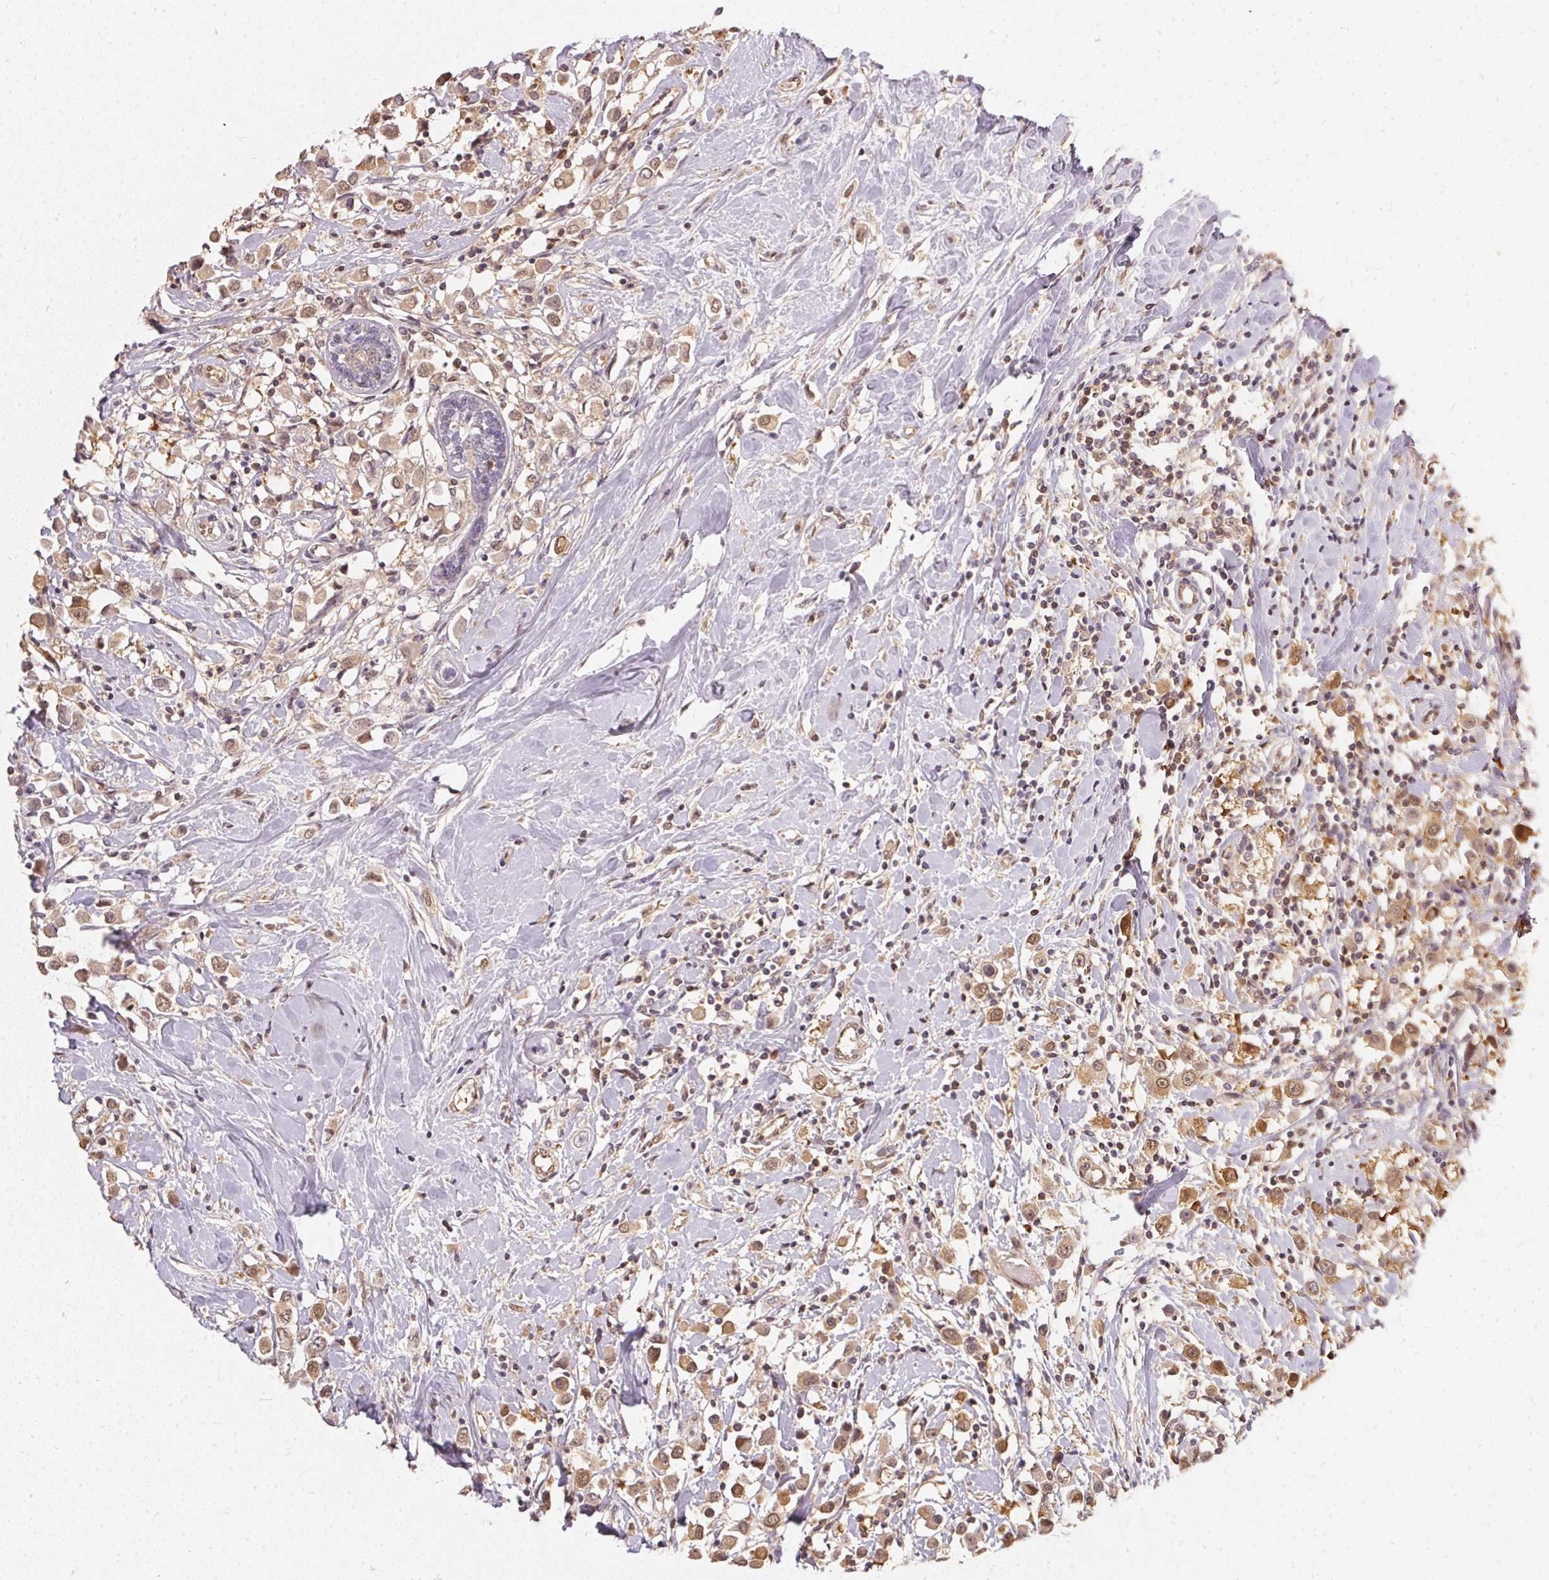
{"staining": {"intensity": "weak", "quantity": ">75%", "location": "cytoplasmic/membranous,nuclear"}, "tissue": "breast cancer", "cell_type": "Tumor cells", "image_type": "cancer", "snomed": [{"axis": "morphology", "description": "Duct carcinoma"}, {"axis": "topography", "description": "Breast"}], "caption": "Tumor cells demonstrate low levels of weak cytoplasmic/membranous and nuclear expression in approximately >75% of cells in breast cancer (infiltrating ductal carcinoma).", "gene": "BLMH", "patient": {"sex": "female", "age": 61}}